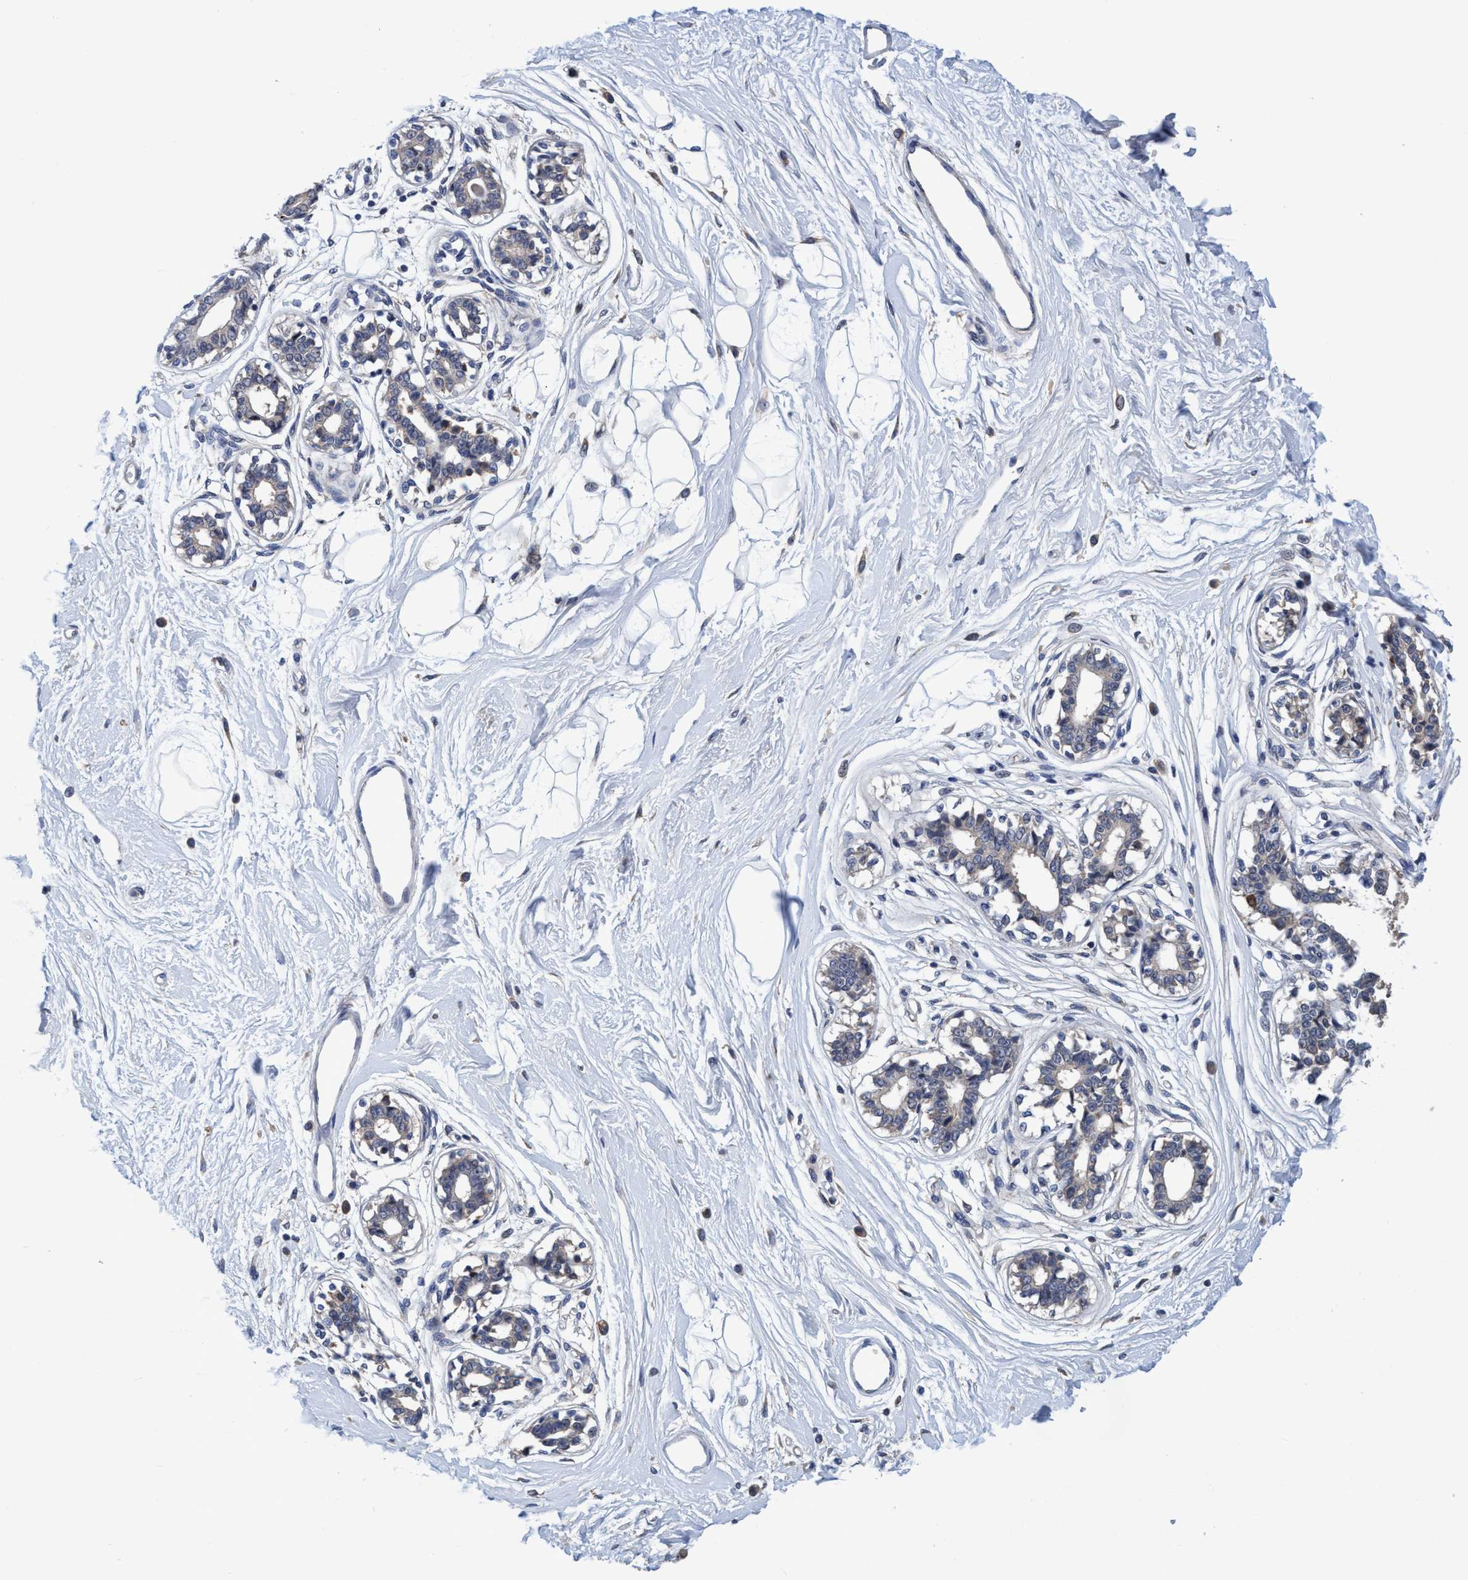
{"staining": {"intensity": "negative", "quantity": "none", "location": "none"}, "tissue": "breast", "cell_type": "Adipocytes", "image_type": "normal", "snomed": [{"axis": "morphology", "description": "Normal tissue, NOS"}, {"axis": "topography", "description": "Breast"}], "caption": "Immunohistochemistry photomicrograph of normal breast: breast stained with DAB shows no significant protein positivity in adipocytes. (Brightfield microscopy of DAB immunohistochemistry (IHC) at high magnification).", "gene": "CALCOCO2", "patient": {"sex": "female", "age": 45}}